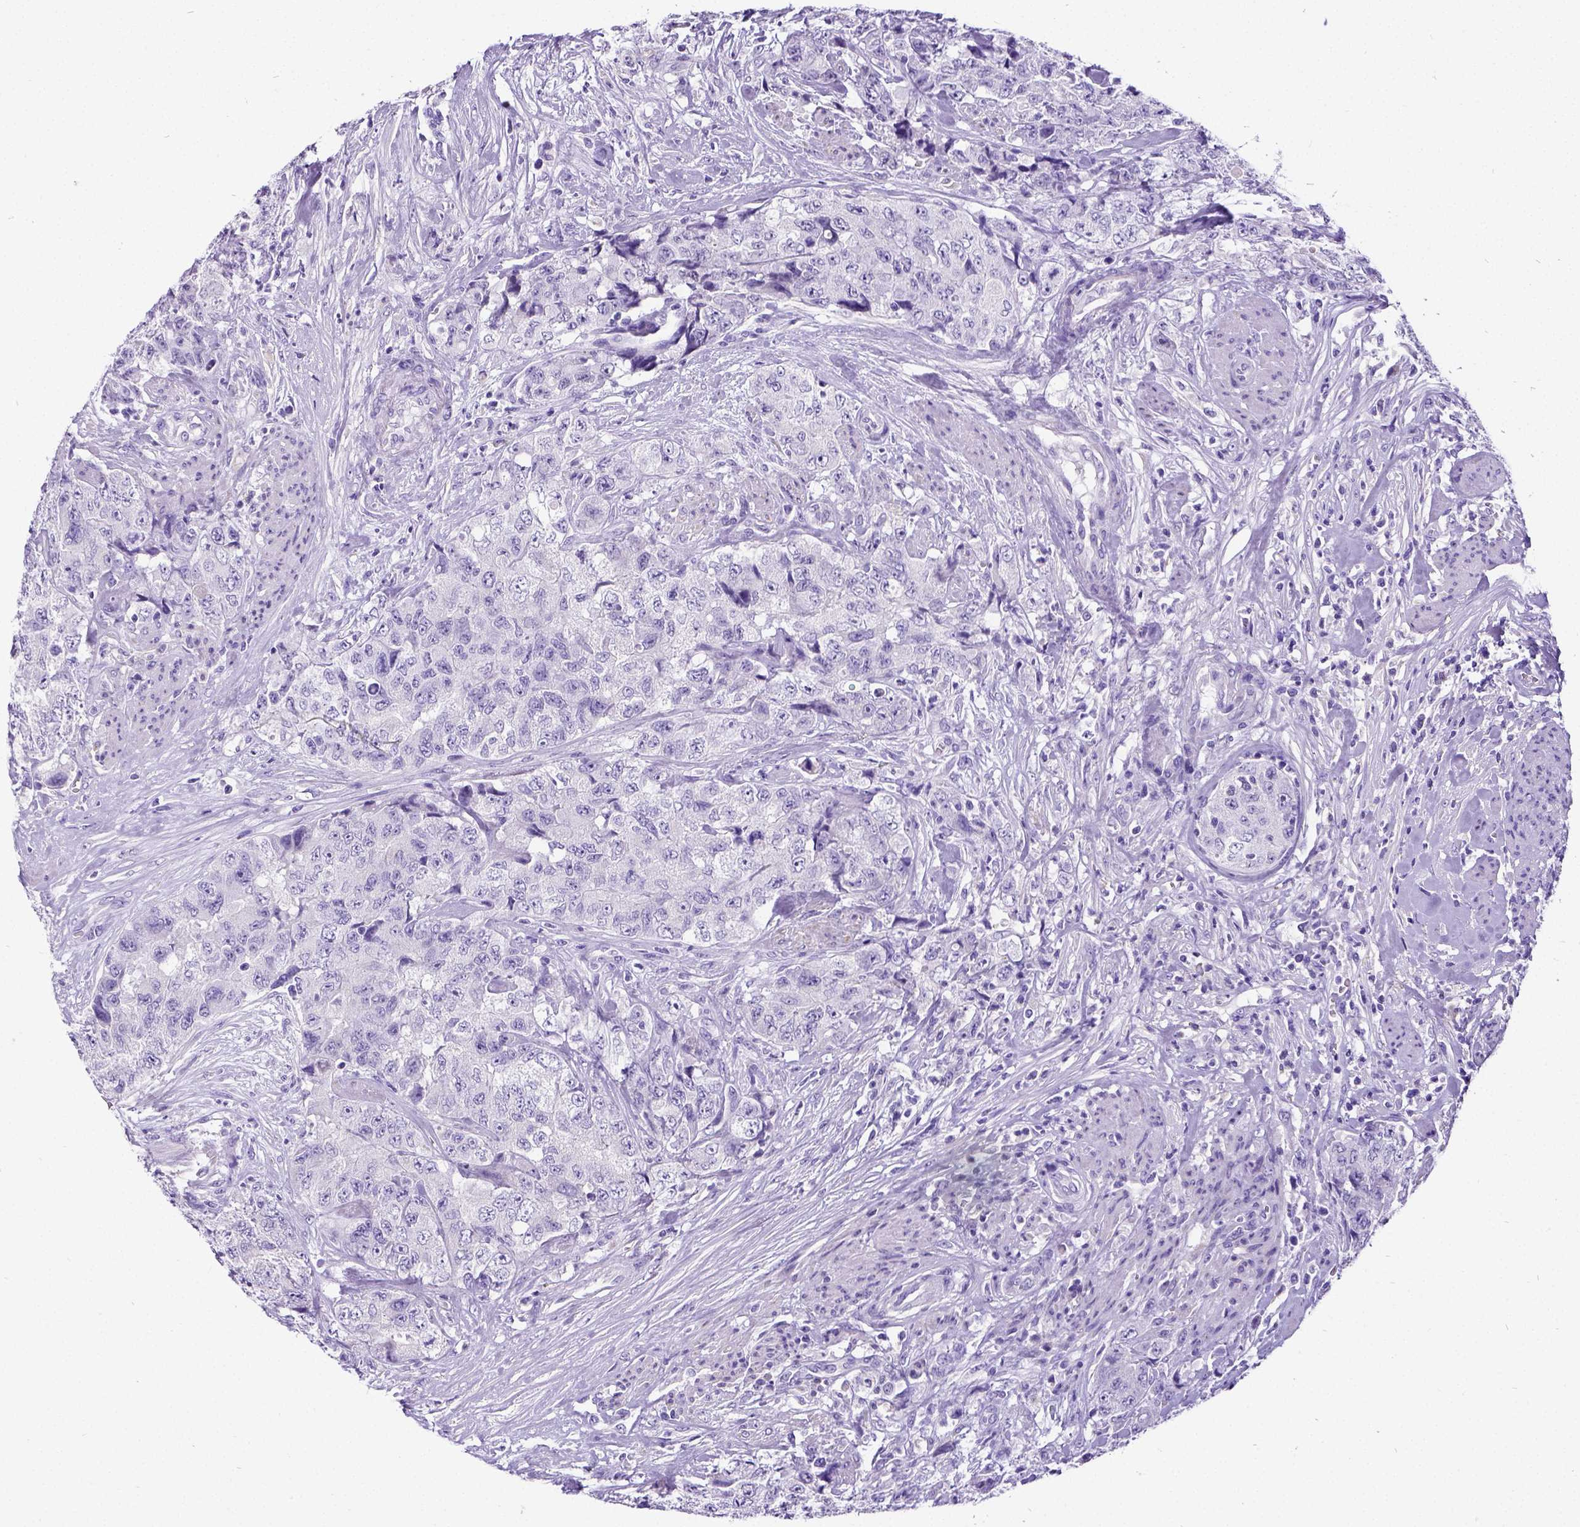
{"staining": {"intensity": "negative", "quantity": "none", "location": "none"}, "tissue": "urothelial cancer", "cell_type": "Tumor cells", "image_type": "cancer", "snomed": [{"axis": "morphology", "description": "Urothelial carcinoma, High grade"}, {"axis": "topography", "description": "Urinary bladder"}], "caption": "Tumor cells show no significant positivity in urothelial carcinoma (high-grade).", "gene": "SATB2", "patient": {"sex": "female", "age": 78}}